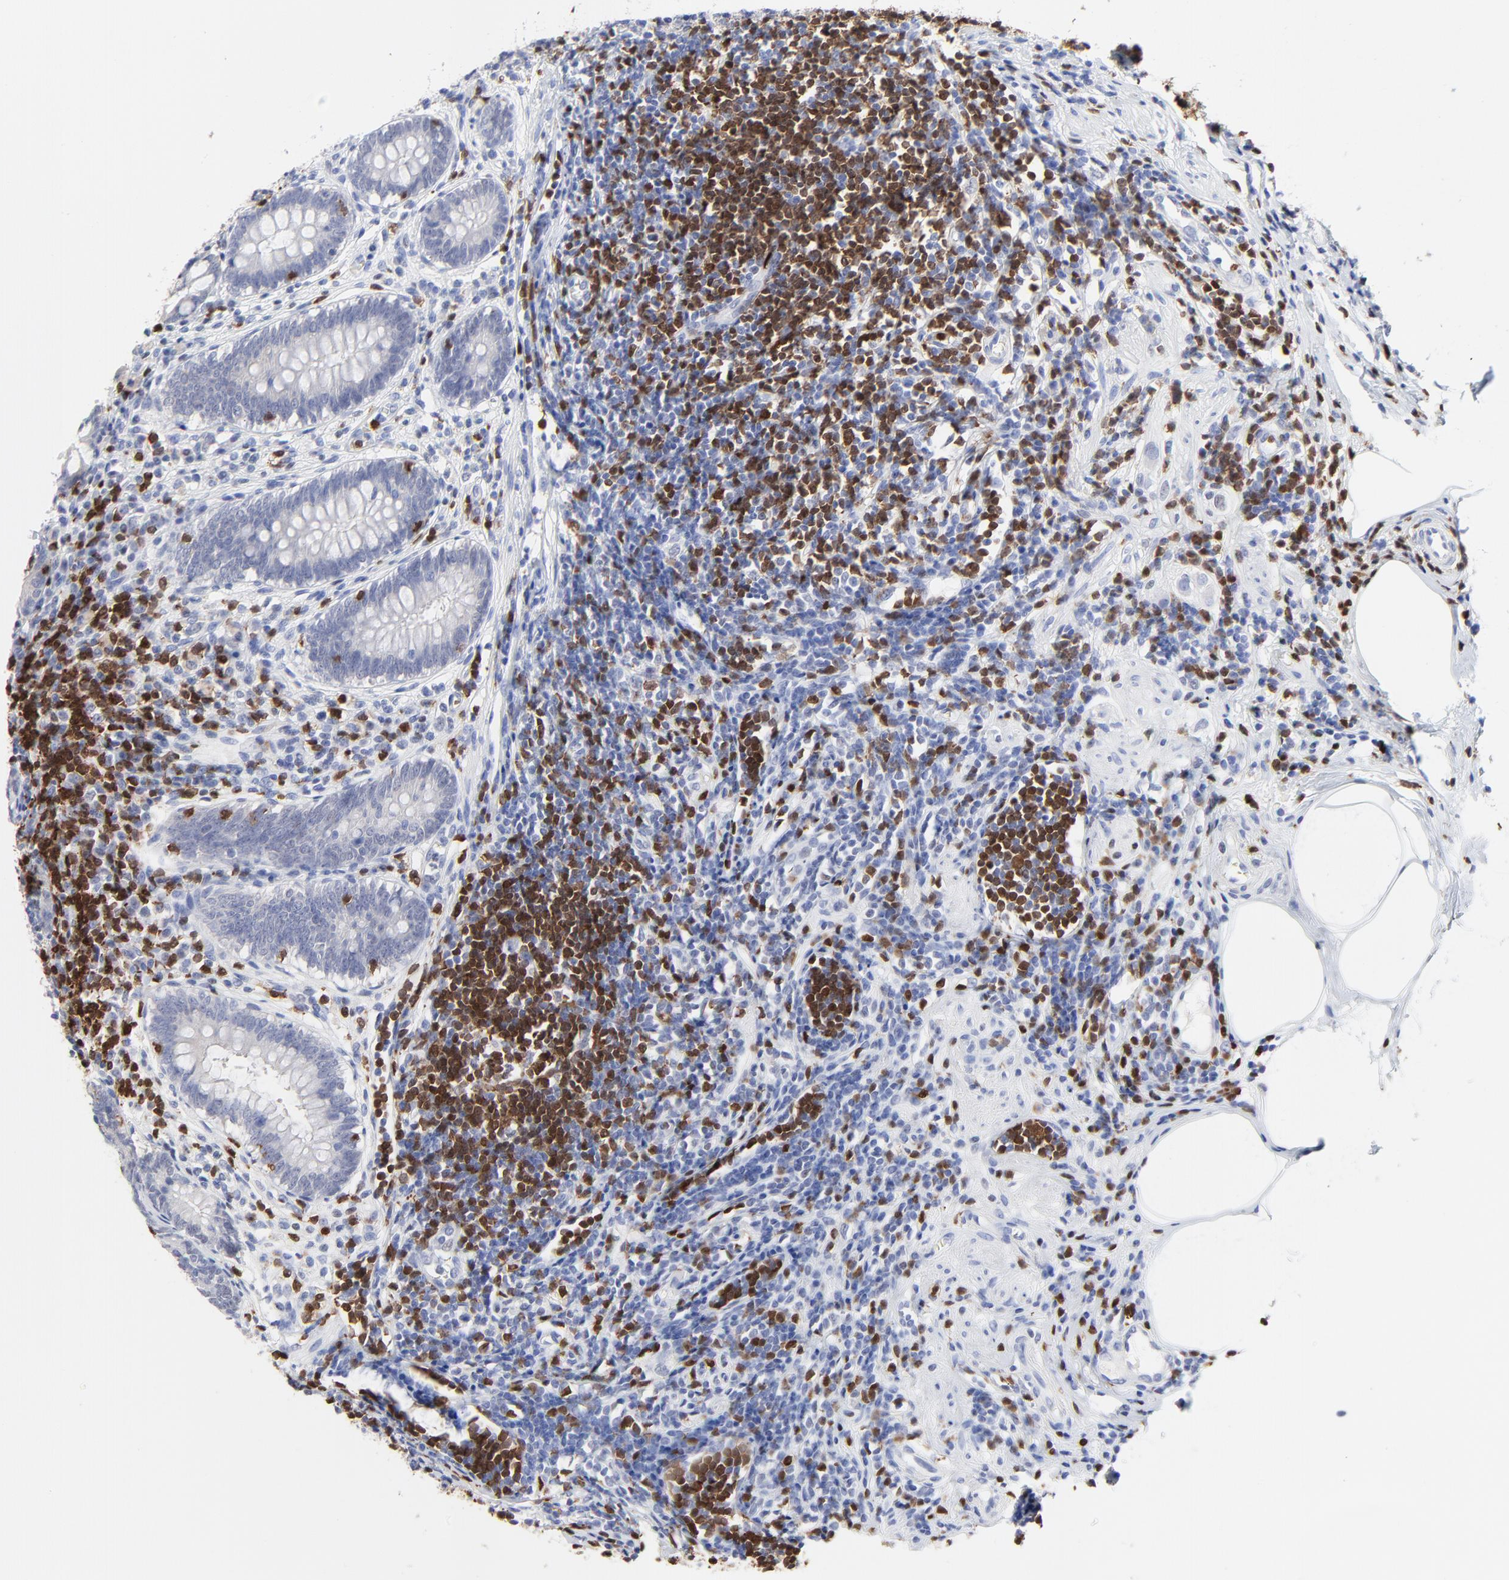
{"staining": {"intensity": "negative", "quantity": "none", "location": "none"}, "tissue": "appendix", "cell_type": "Glandular cells", "image_type": "normal", "snomed": [{"axis": "morphology", "description": "Normal tissue, NOS"}, {"axis": "topography", "description": "Appendix"}], "caption": "Protein analysis of benign appendix exhibits no significant staining in glandular cells. (Immunohistochemistry, brightfield microscopy, high magnification).", "gene": "ZAP70", "patient": {"sex": "female", "age": 50}}